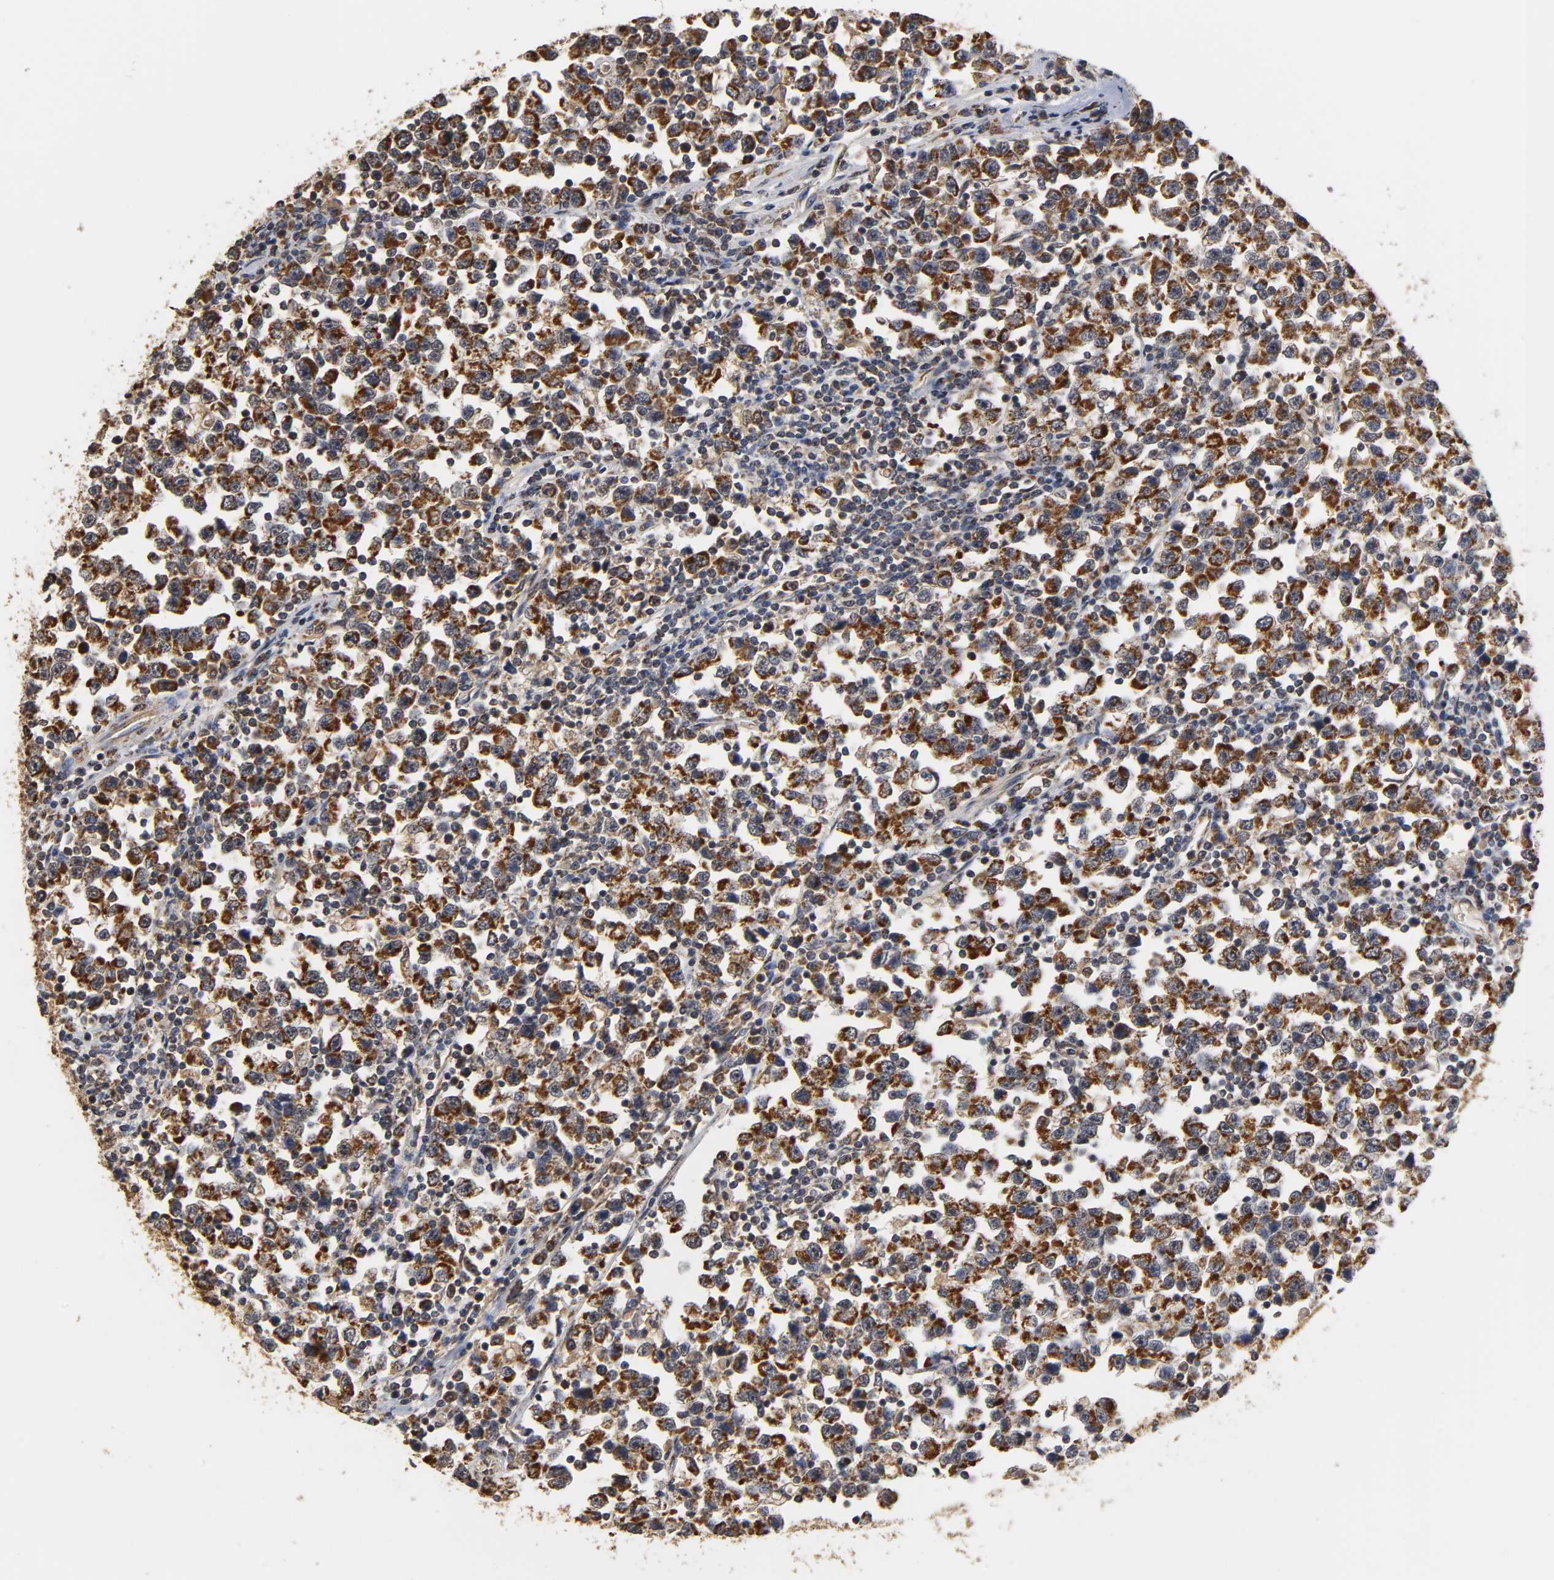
{"staining": {"intensity": "strong", "quantity": ">75%", "location": "cytoplasmic/membranous"}, "tissue": "testis cancer", "cell_type": "Tumor cells", "image_type": "cancer", "snomed": [{"axis": "morphology", "description": "Seminoma, NOS"}, {"axis": "topography", "description": "Testis"}], "caption": "Immunohistochemical staining of seminoma (testis) exhibits high levels of strong cytoplasmic/membranous protein positivity in approximately >75% of tumor cells. Nuclei are stained in blue.", "gene": "PKN1", "patient": {"sex": "male", "age": 43}}